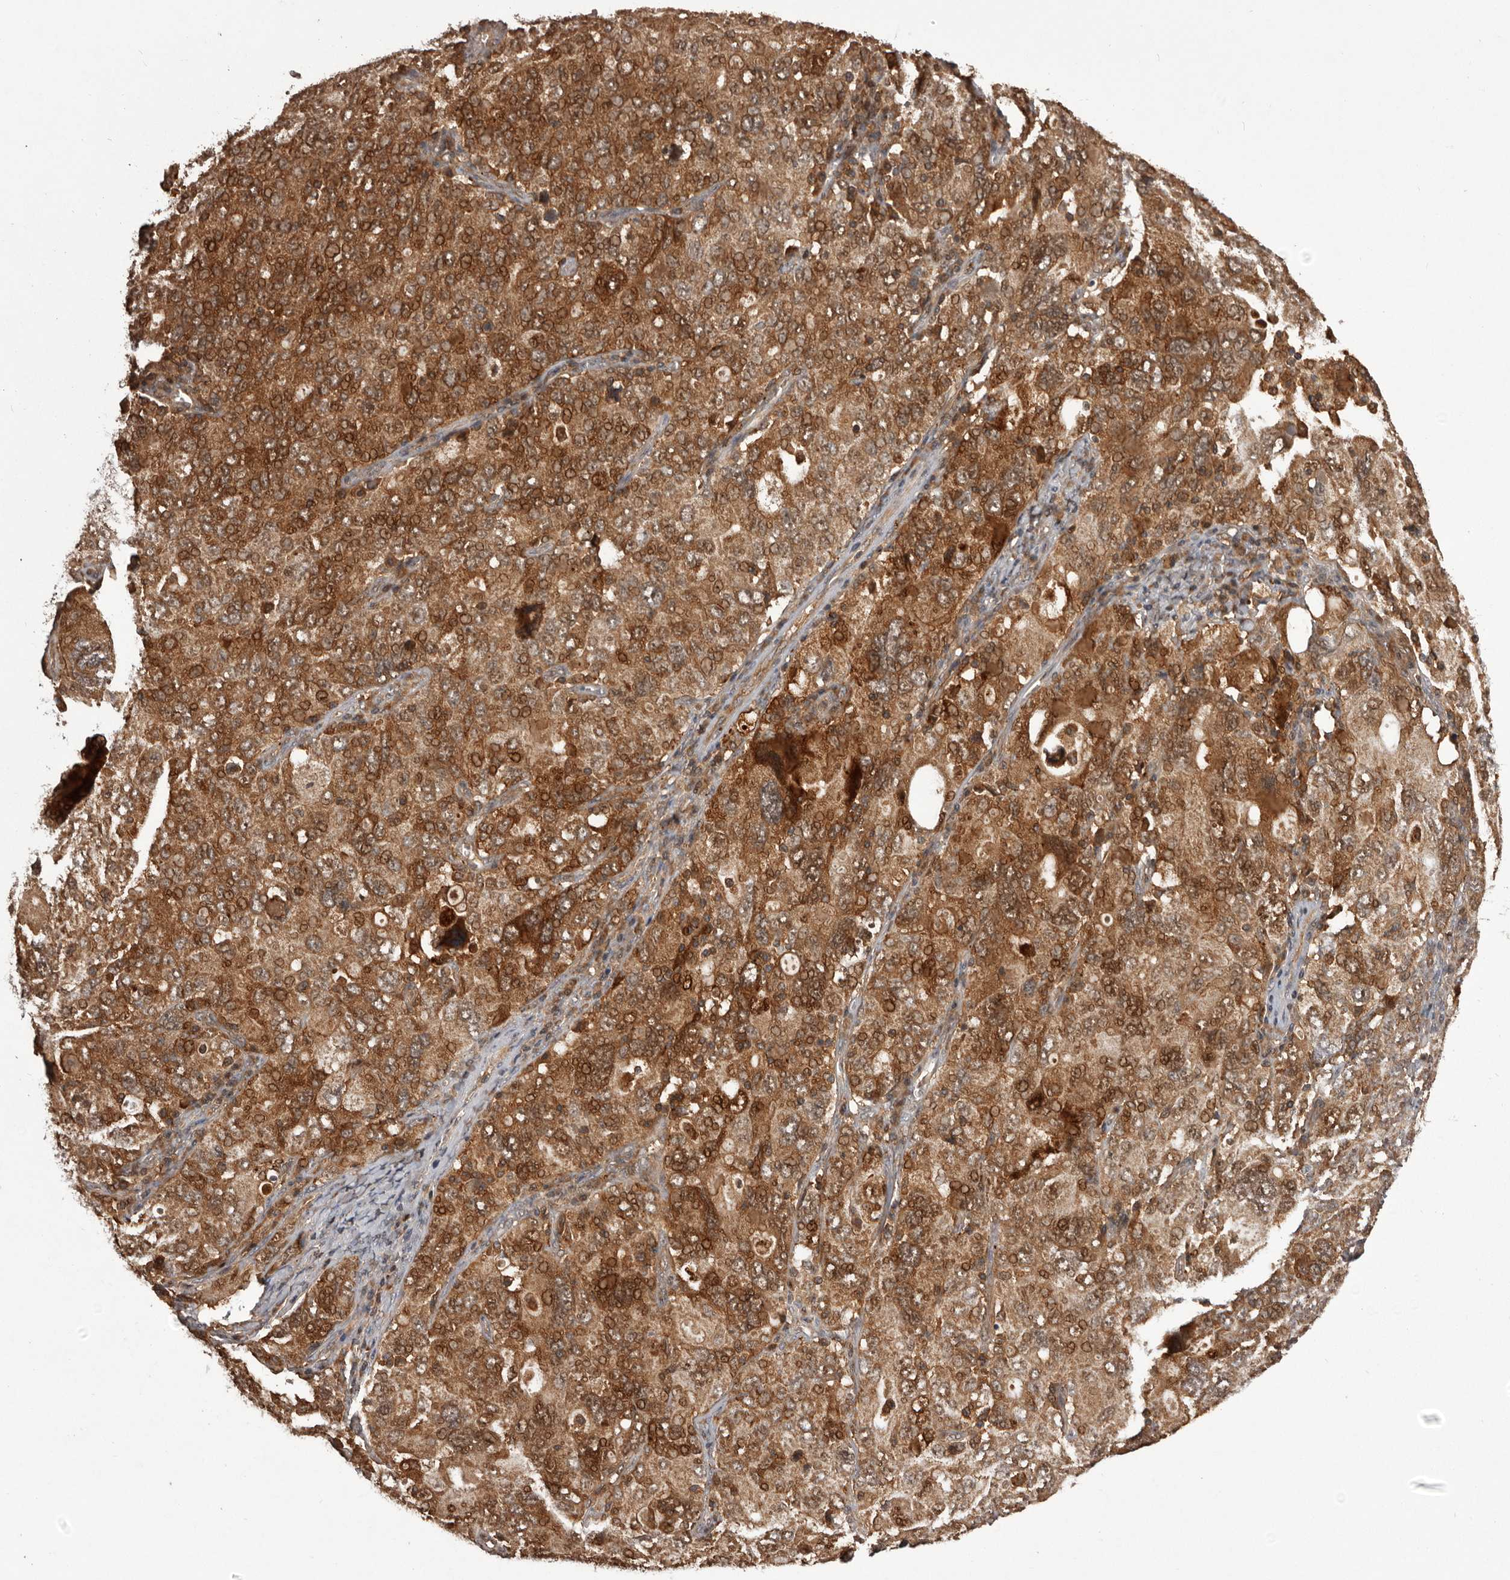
{"staining": {"intensity": "strong", "quantity": ">75%", "location": "cytoplasmic/membranous"}, "tissue": "ovarian cancer", "cell_type": "Tumor cells", "image_type": "cancer", "snomed": [{"axis": "morphology", "description": "Carcinoma, endometroid"}, {"axis": "topography", "description": "Ovary"}], "caption": "Strong cytoplasmic/membranous protein expression is seen in about >75% of tumor cells in ovarian cancer (endometroid carcinoma). (DAB (3,3'-diaminobenzidine) IHC, brown staining for protein, blue staining for nuclei).", "gene": "SLC22A3", "patient": {"sex": "female", "age": 62}}